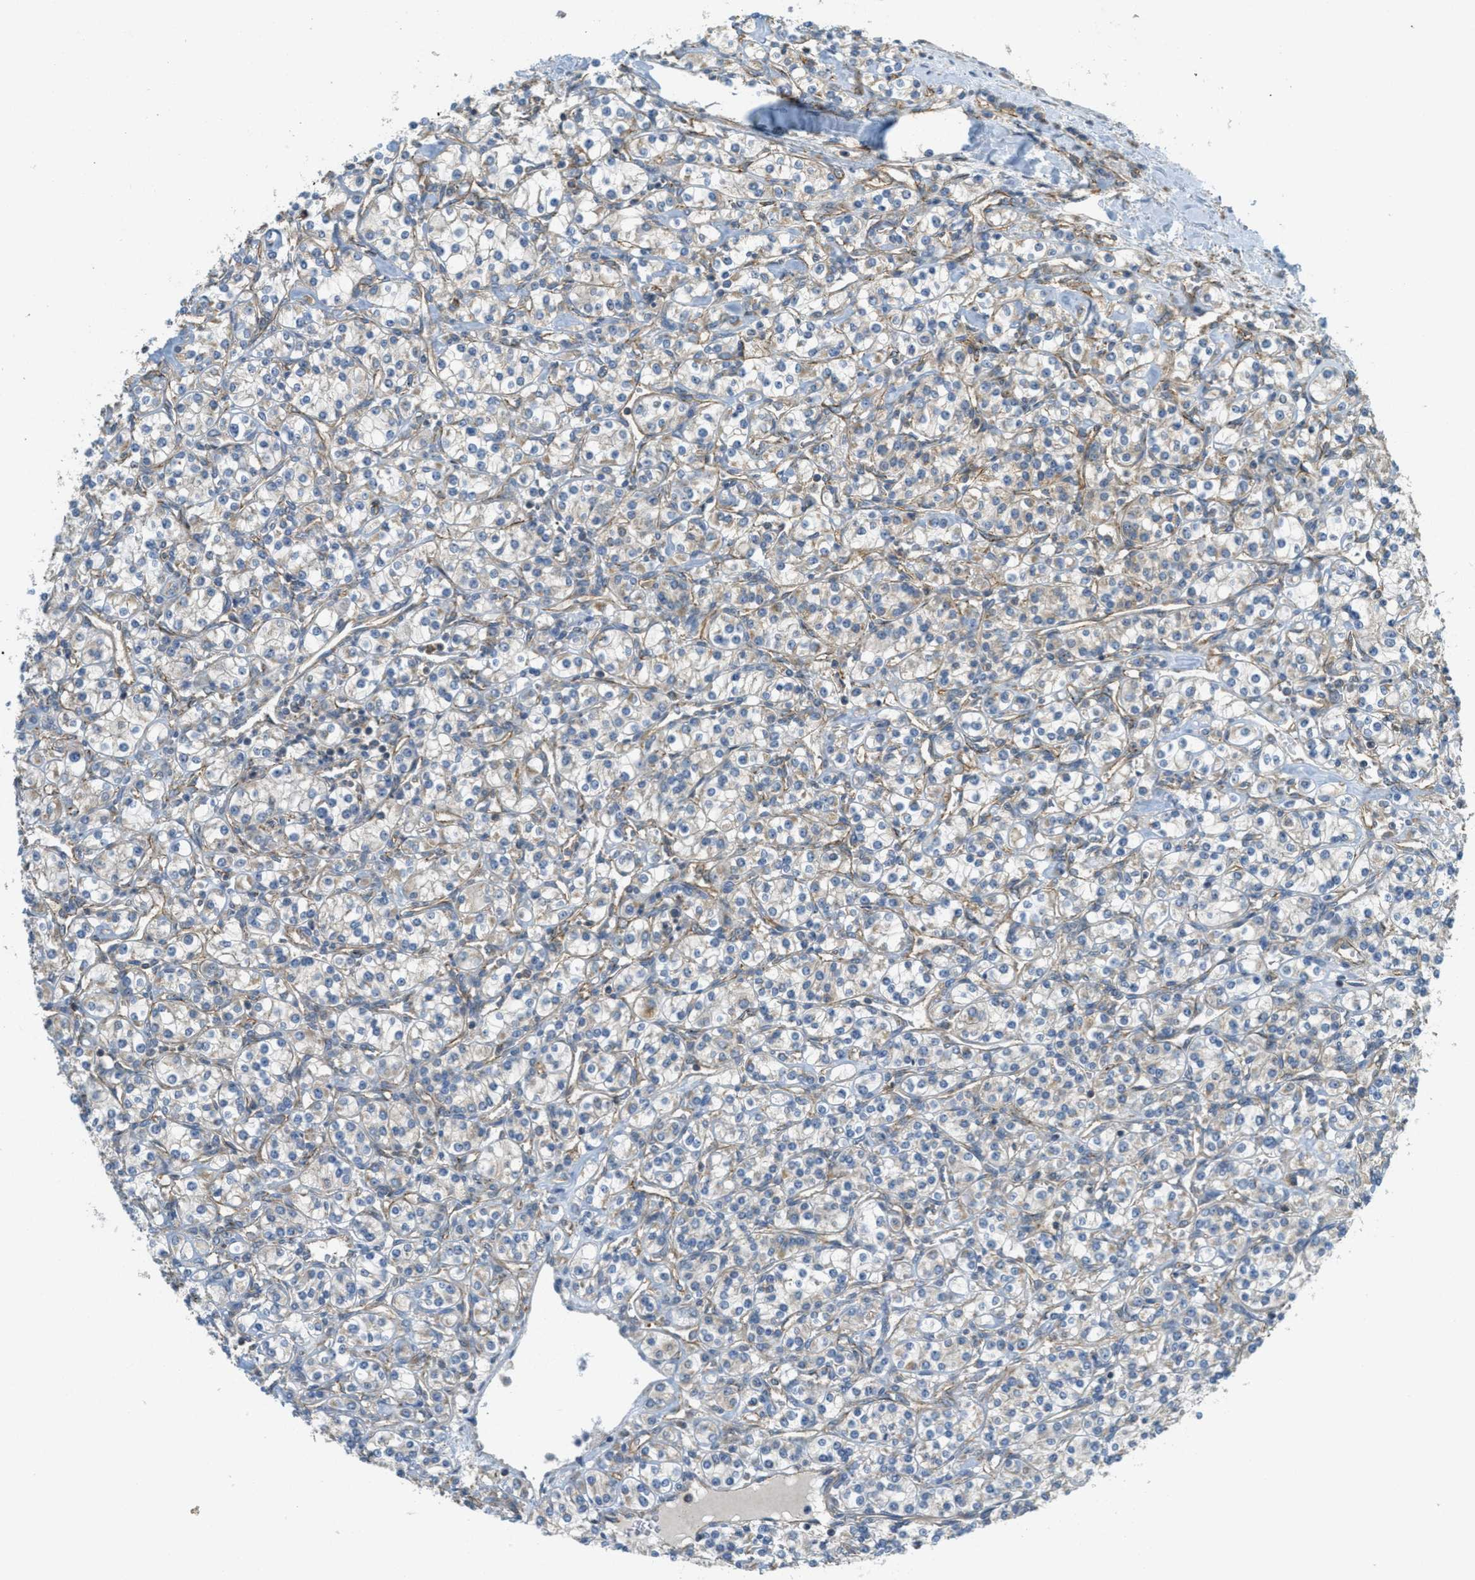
{"staining": {"intensity": "weak", "quantity": "<25%", "location": "cytoplasmic/membranous"}, "tissue": "renal cancer", "cell_type": "Tumor cells", "image_type": "cancer", "snomed": [{"axis": "morphology", "description": "Adenocarcinoma, NOS"}, {"axis": "topography", "description": "Kidney"}], "caption": "The immunohistochemistry (IHC) photomicrograph has no significant positivity in tumor cells of renal cancer tissue.", "gene": "JCAD", "patient": {"sex": "male", "age": 77}}